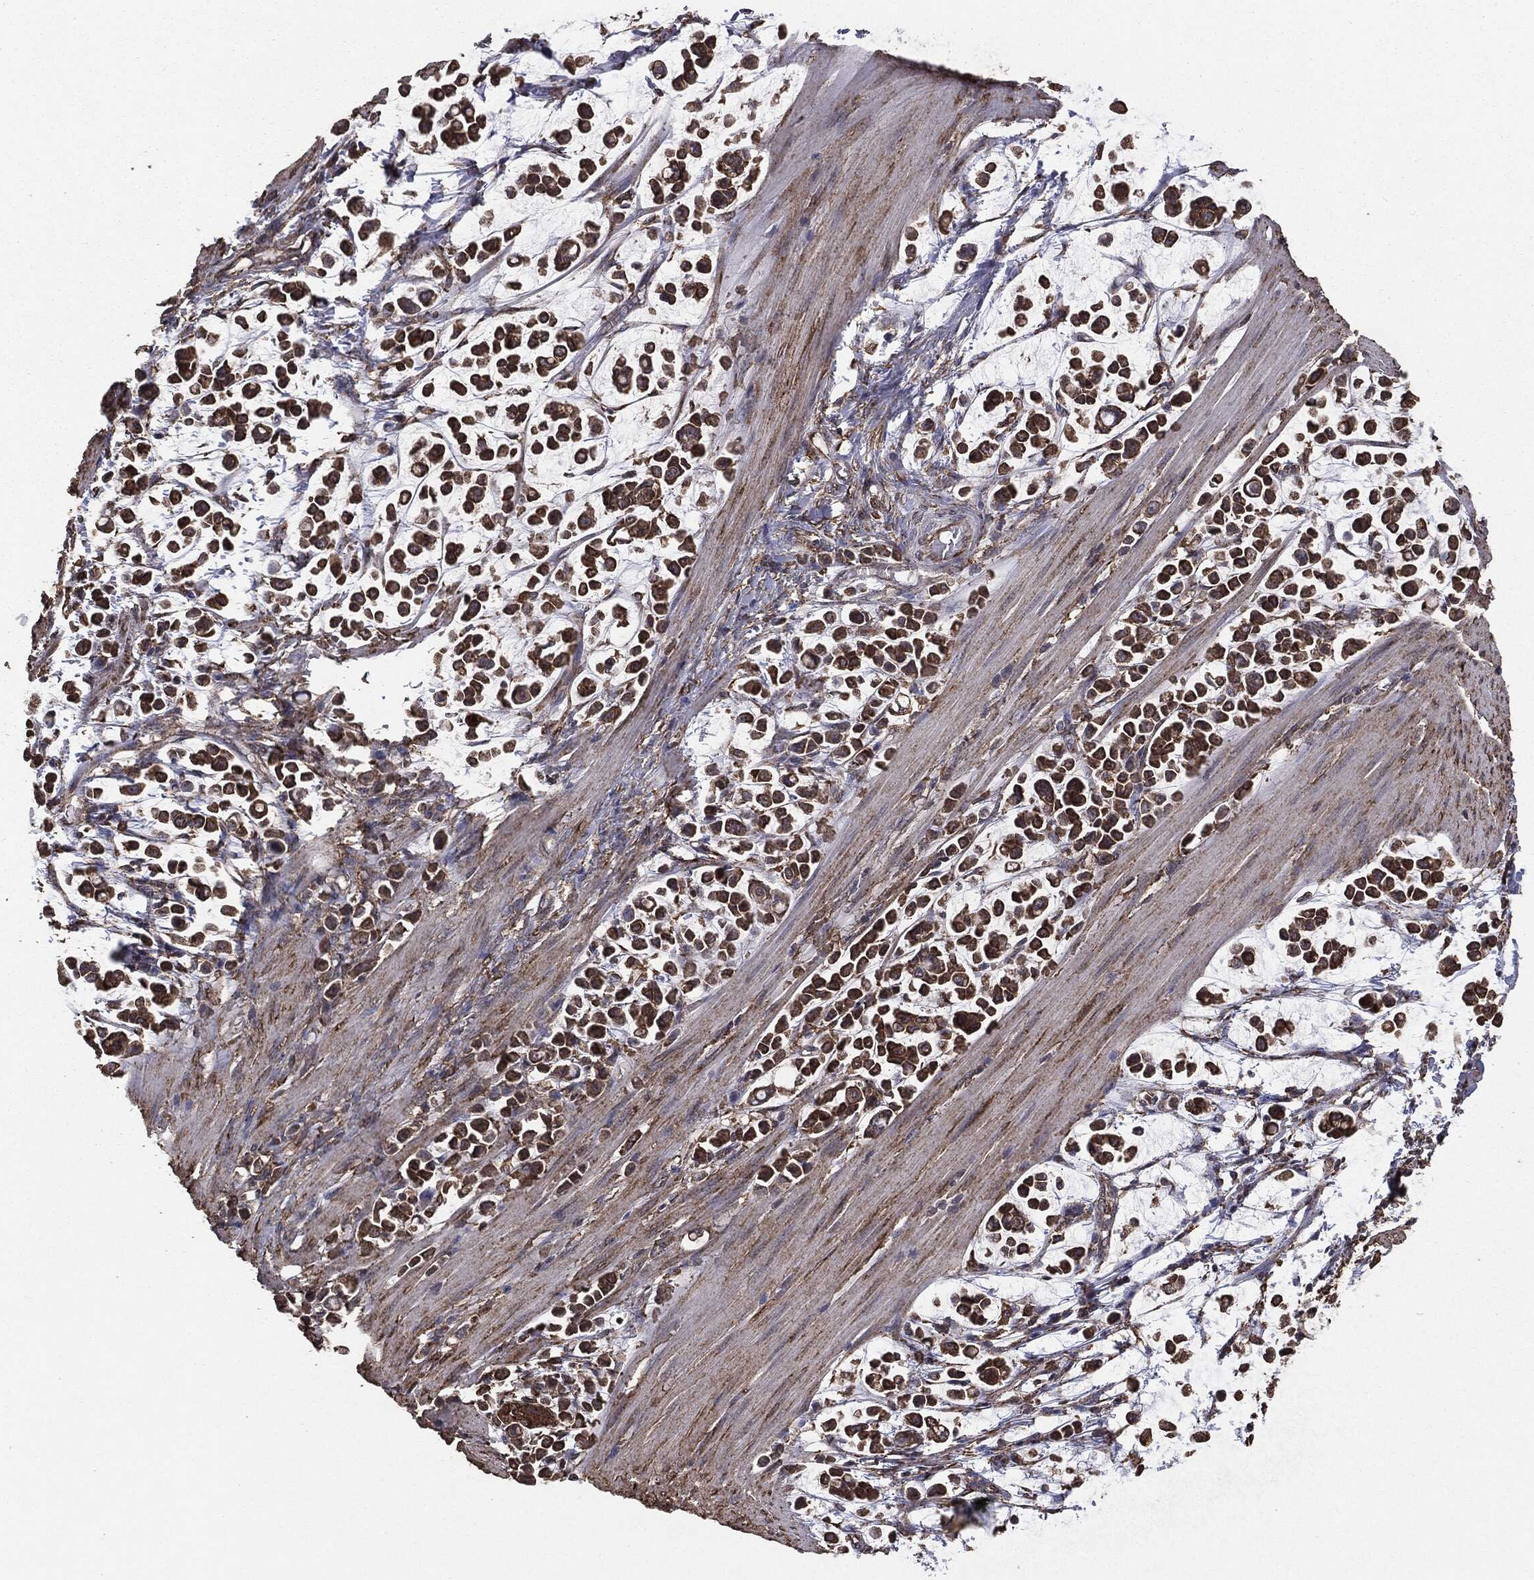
{"staining": {"intensity": "strong", "quantity": ">75%", "location": "cytoplasmic/membranous"}, "tissue": "stomach cancer", "cell_type": "Tumor cells", "image_type": "cancer", "snomed": [{"axis": "morphology", "description": "Adenocarcinoma, NOS"}, {"axis": "topography", "description": "Stomach"}], "caption": "Adenocarcinoma (stomach) stained for a protein exhibits strong cytoplasmic/membranous positivity in tumor cells. Immunohistochemistry stains the protein of interest in brown and the nuclei are stained blue.", "gene": "MTOR", "patient": {"sex": "male", "age": 82}}